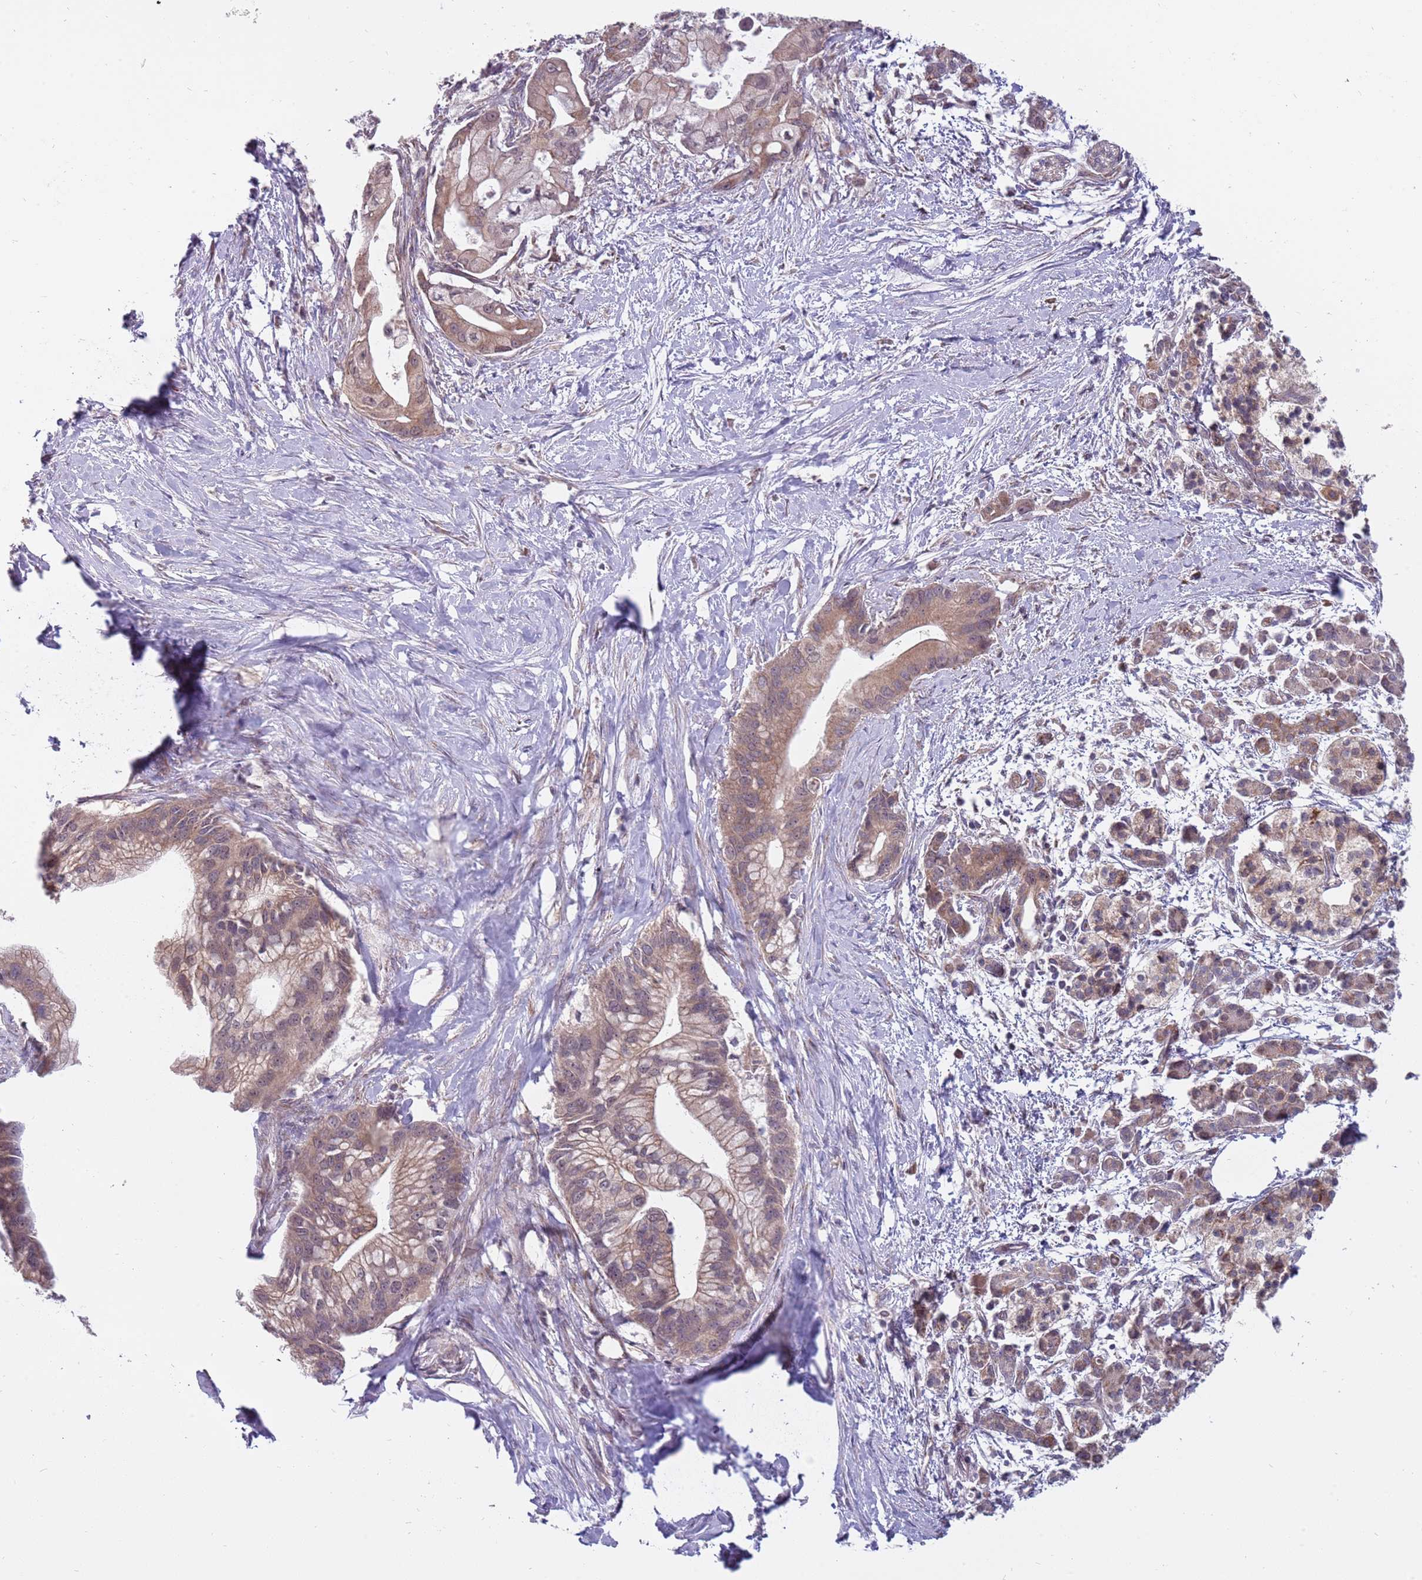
{"staining": {"intensity": "moderate", "quantity": "25%-75%", "location": "cytoplasmic/membranous"}, "tissue": "pancreatic cancer", "cell_type": "Tumor cells", "image_type": "cancer", "snomed": [{"axis": "morphology", "description": "Adenocarcinoma, NOS"}, {"axis": "topography", "description": "Pancreas"}], "caption": "Human adenocarcinoma (pancreatic) stained with a brown dye displays moderate cytoplasmic/membranous positive staining in about 25%-75% of tumor cells.", "gene": "RNF181", "patient": {"sex": "male", "age": 68}}